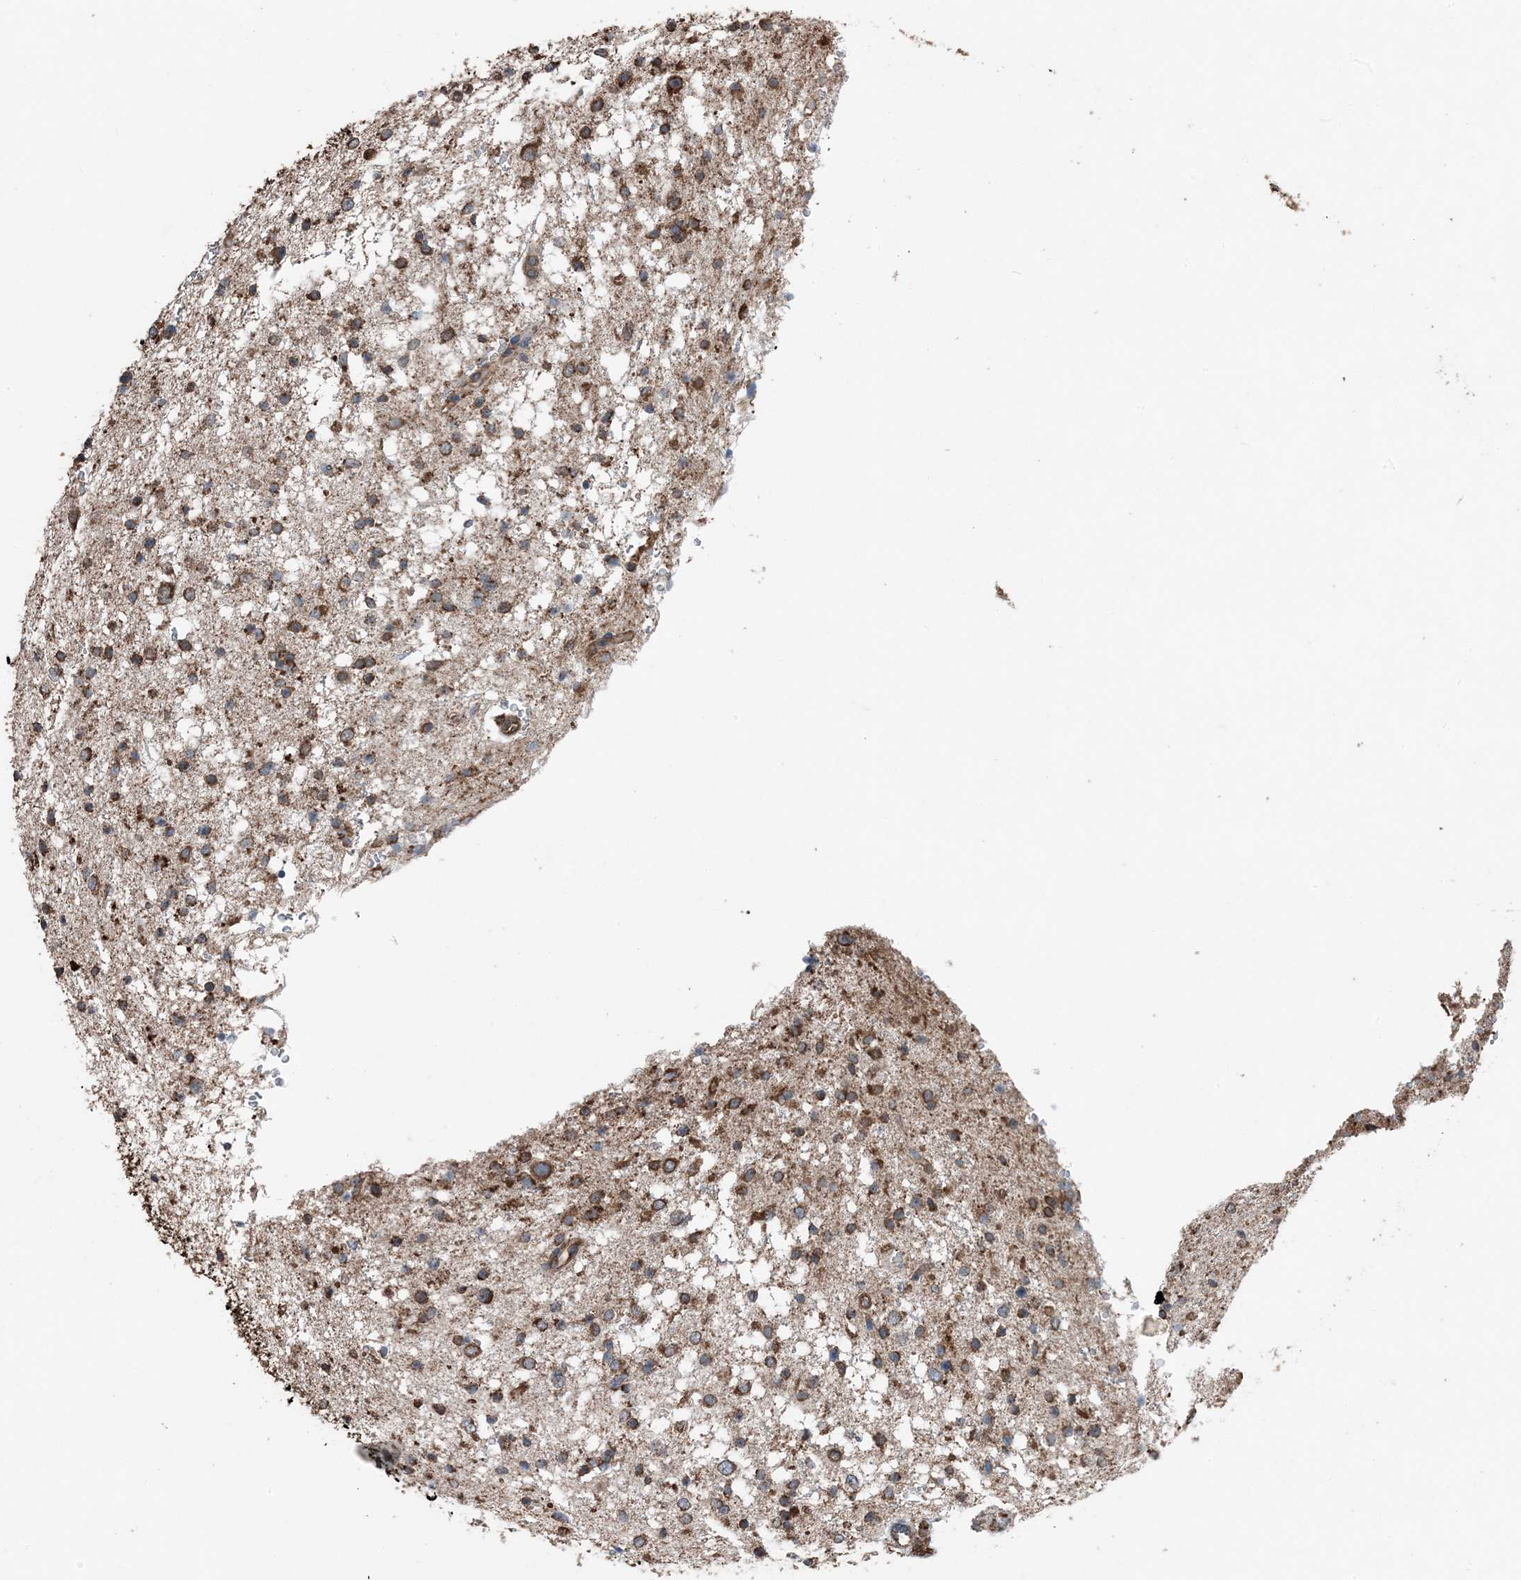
{"staining": {"intensity": "strong", "quantity": ">75%", "location": "cytoplasmic/membranous"}, "tissue": "glioma", "cell_type": "Tumor cells", "image_type": "cancer", "snomed": [{"axis": "morphology", "description": "Glioma, malignant, Low grade"}, {"axis": "topography", "description": "Brain"}], "caption": "The micrograph demonstrates staining of low-grade glioma (malignant), revealing strong cytoplasmic/membranous protein staining (brown color) within tumor cells.", "gene": "PDIA6", "patient": {"sex": "female", "age": 37}}